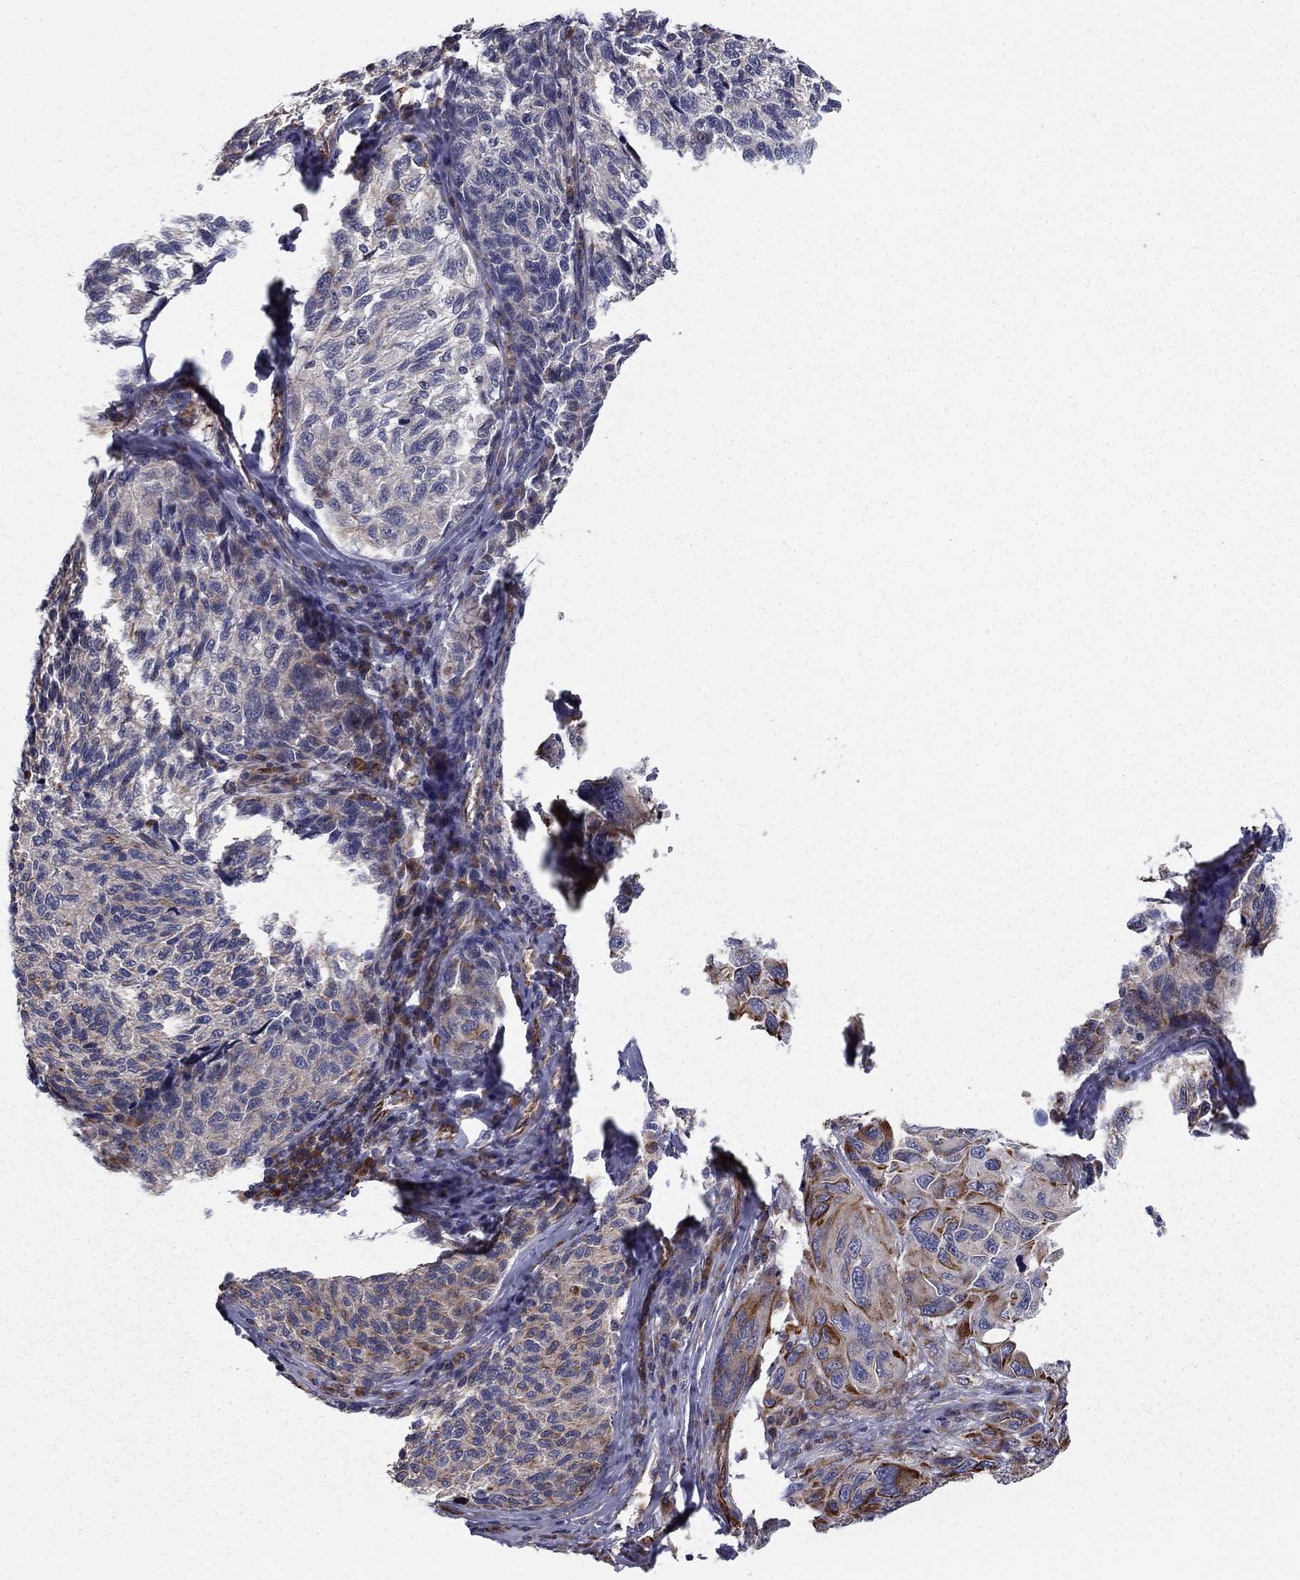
{"staining": {"intensity": "strong", "quantity": "<25%", "location": "cytoplasmic/membranous"}, "tissue": "melanoma", "cell_type": "Tumor cells", "image_type": "cancer", "snomed": [{"axis": "morphology", "description": "Malignant melanoma, NOS"}, {"axis": "topography", "description": "Skin"}], "caption": "Protein expression analysis of melanoma shows strong cytoplasmic/membranous positivity in approximately <25% of tumor cells.", "gene": "CLSTN1", "patient": {"sex": "female", "age": 73}}